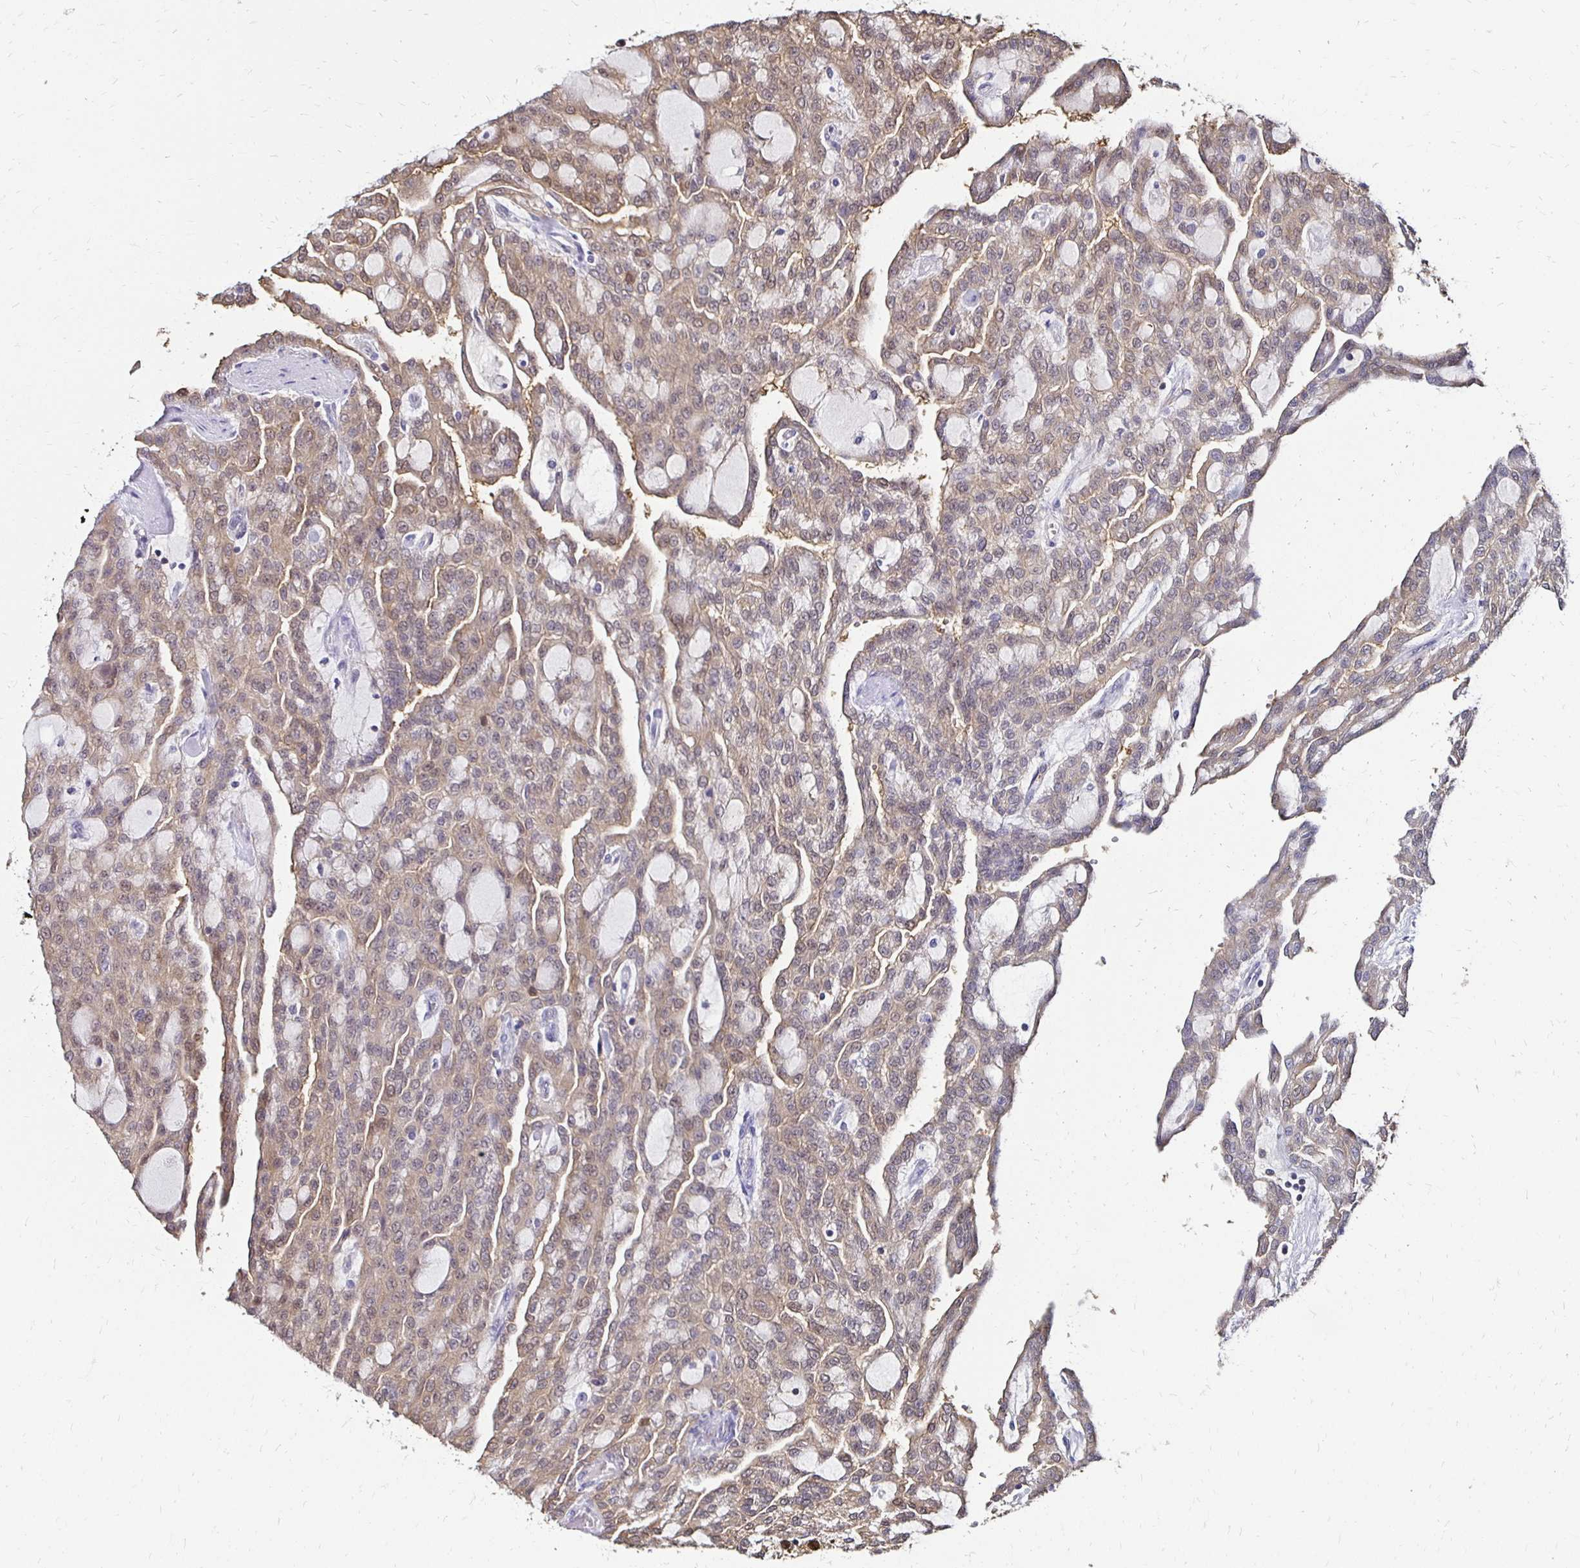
{"staining": {"intensity": "weak", "quantity": ">75%", "location": "cytoplasmic/membranous"}, "tissue": "renal cancer", "cell_type": "Tumor cells", "image_type": "cancer", "snomed": [{"axis": "morphology", "description": "Adenocarcinoma, NOS"}, {"axis": "topography", "description": "Kidney"}], "caption": "Immunohistochemistry (IHC) staining of adenocarcinoma (renal), which displays low levels of weak cytoplasmic/membranous staining in about >75% of tumor cells indicating weak cytoplasmic/membranous protein expression. The staining was performed using DAB (3,3'-diaminobenzidine) (brown) for protein detection and nuclei were counterstained in hematoxylin (blue).", "gene": "TXN", "patient": {"sex": "male", "age": 63}}